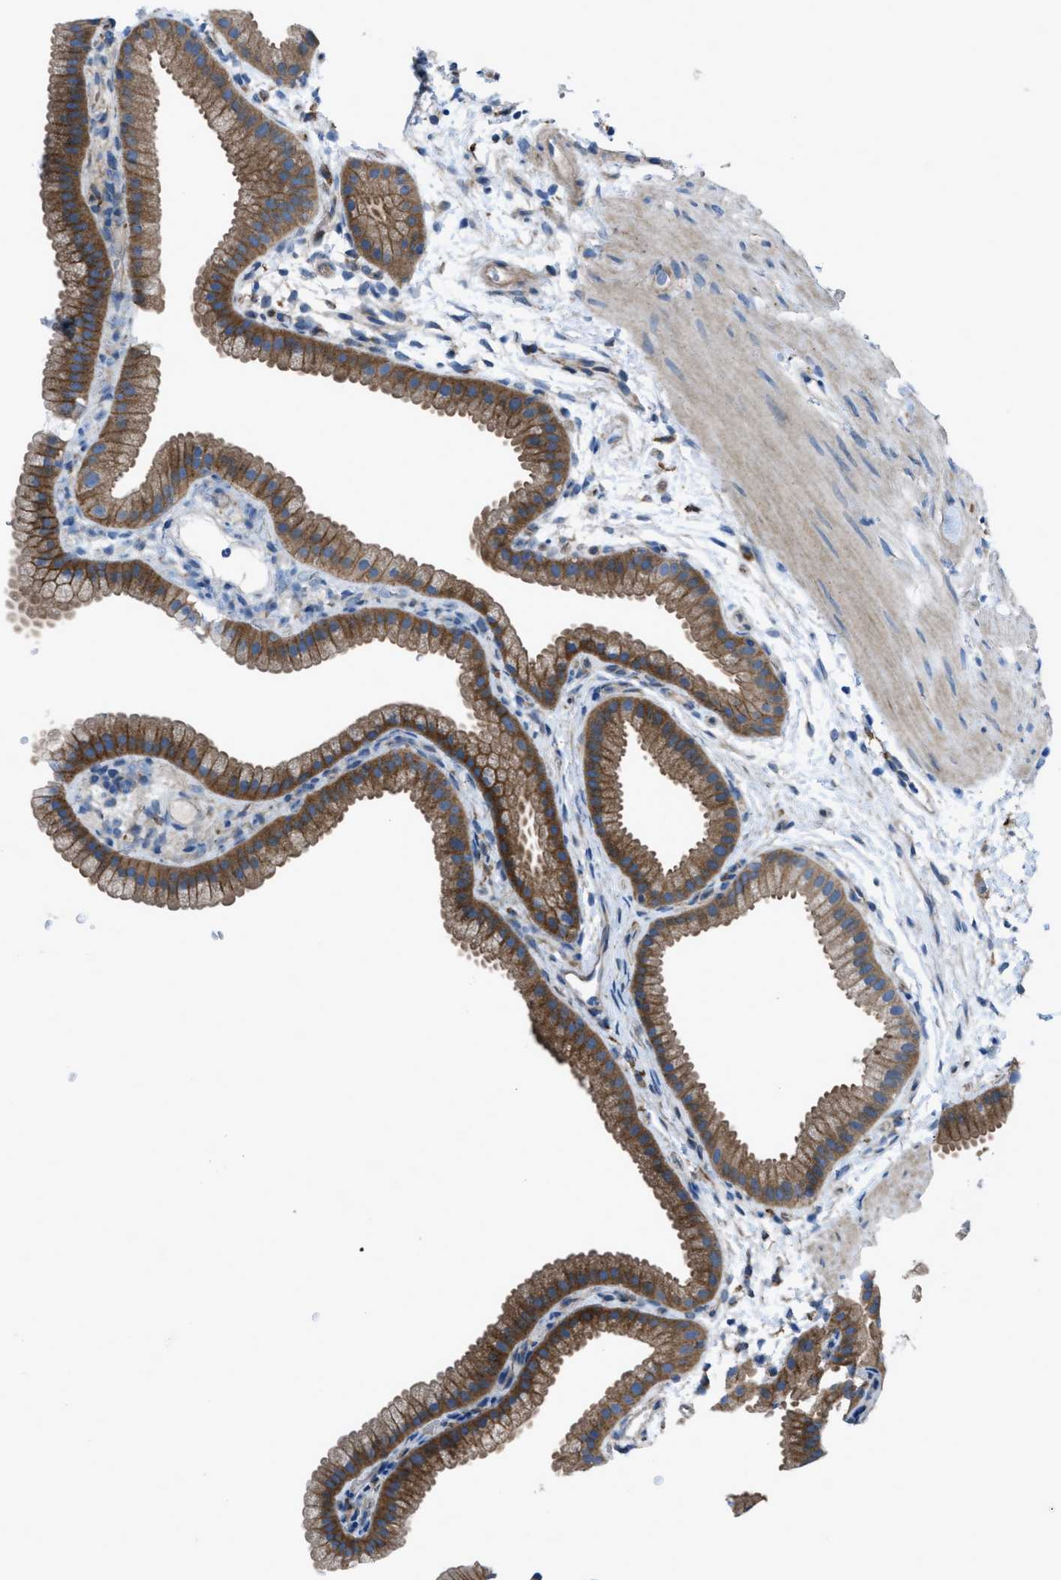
{"staining": {"intensity": "moderate", "quantity": ">75%", "location": "cytoplasmic/membranous"}, "tissue": "gallbladder", "cell_type": "Glandular cells", "image_type": "normal", "snomed": [{"axis": "morphology", "description": "Normal tissue, NOS"}, {"axis": "topography", "description": "Gallbladder"}], "caption": "High-magnification brightfield microscopy of benign gallbladder stained with DAB (3,3'-diaminobenzidine) (brown) and counterstained with hematoxylin (blue). glandular cells exhibit moderate cytoplasmic/membranous positivity is appreciated in approximately>75% of cells.", "gene": "EGFR", "patient": {"sex": "female", "age": 64}}